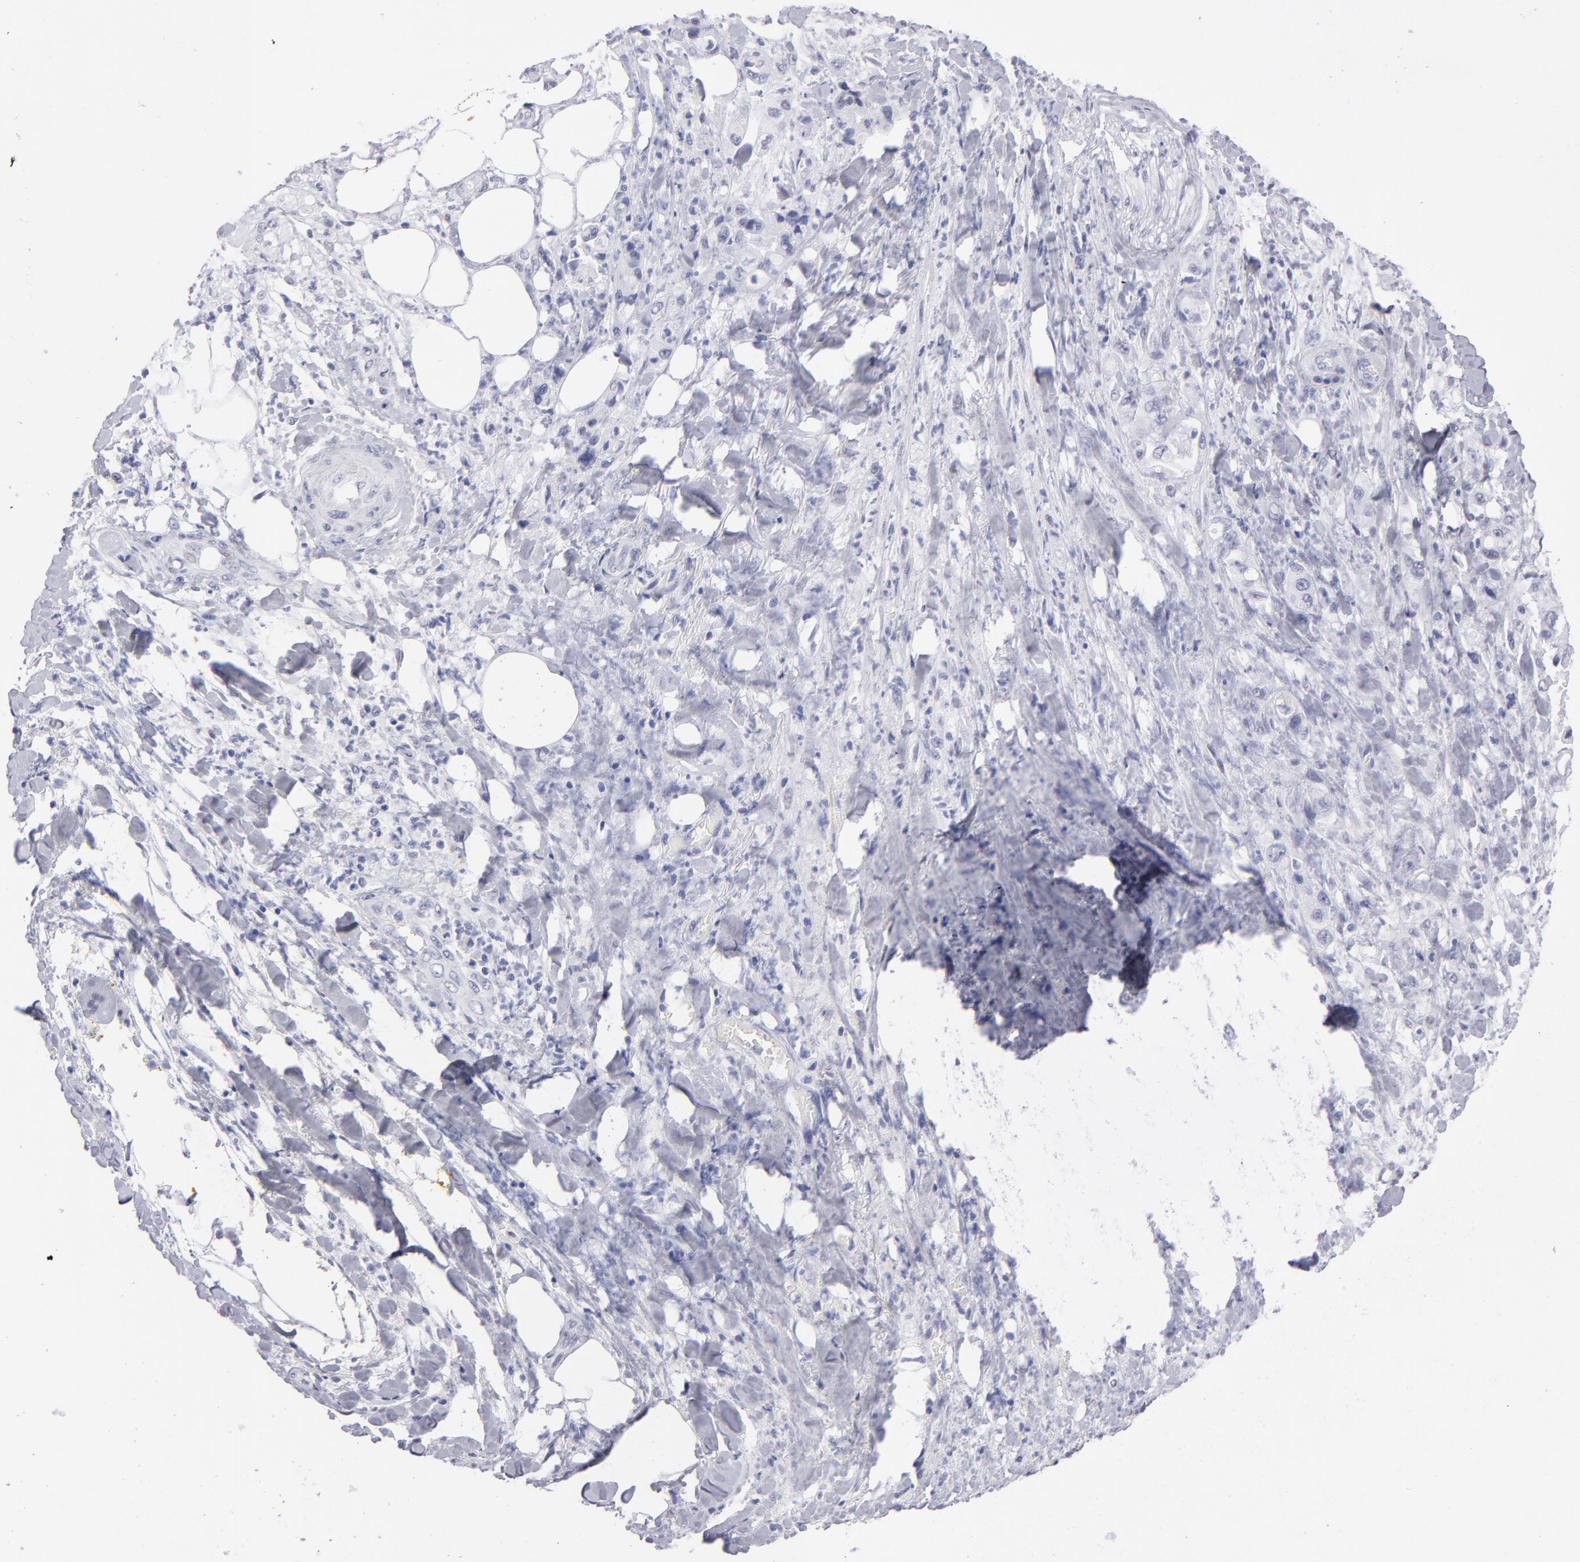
{"staining": {"intensity": "negative", "quantity": "none", "location": "none"}, "tissue": "pancreatic cancer", "cell_type": "Tumor cells", "image_type": "cancer", "snomed": [{"axis": "morphology", "description": "Adenocarcinoma, NOS"}, {"axis": "topography", "description": "Pancreas"}], "caption": "Immunohistochemistry histopathology image of neoplastic tissue: human adenocarcinoma (pancreatic) stained with DAB reveals no significant protein positivity in tumor cells.", "gene": "ALDOB", "patient": {"sex": "male", "age": 70}}